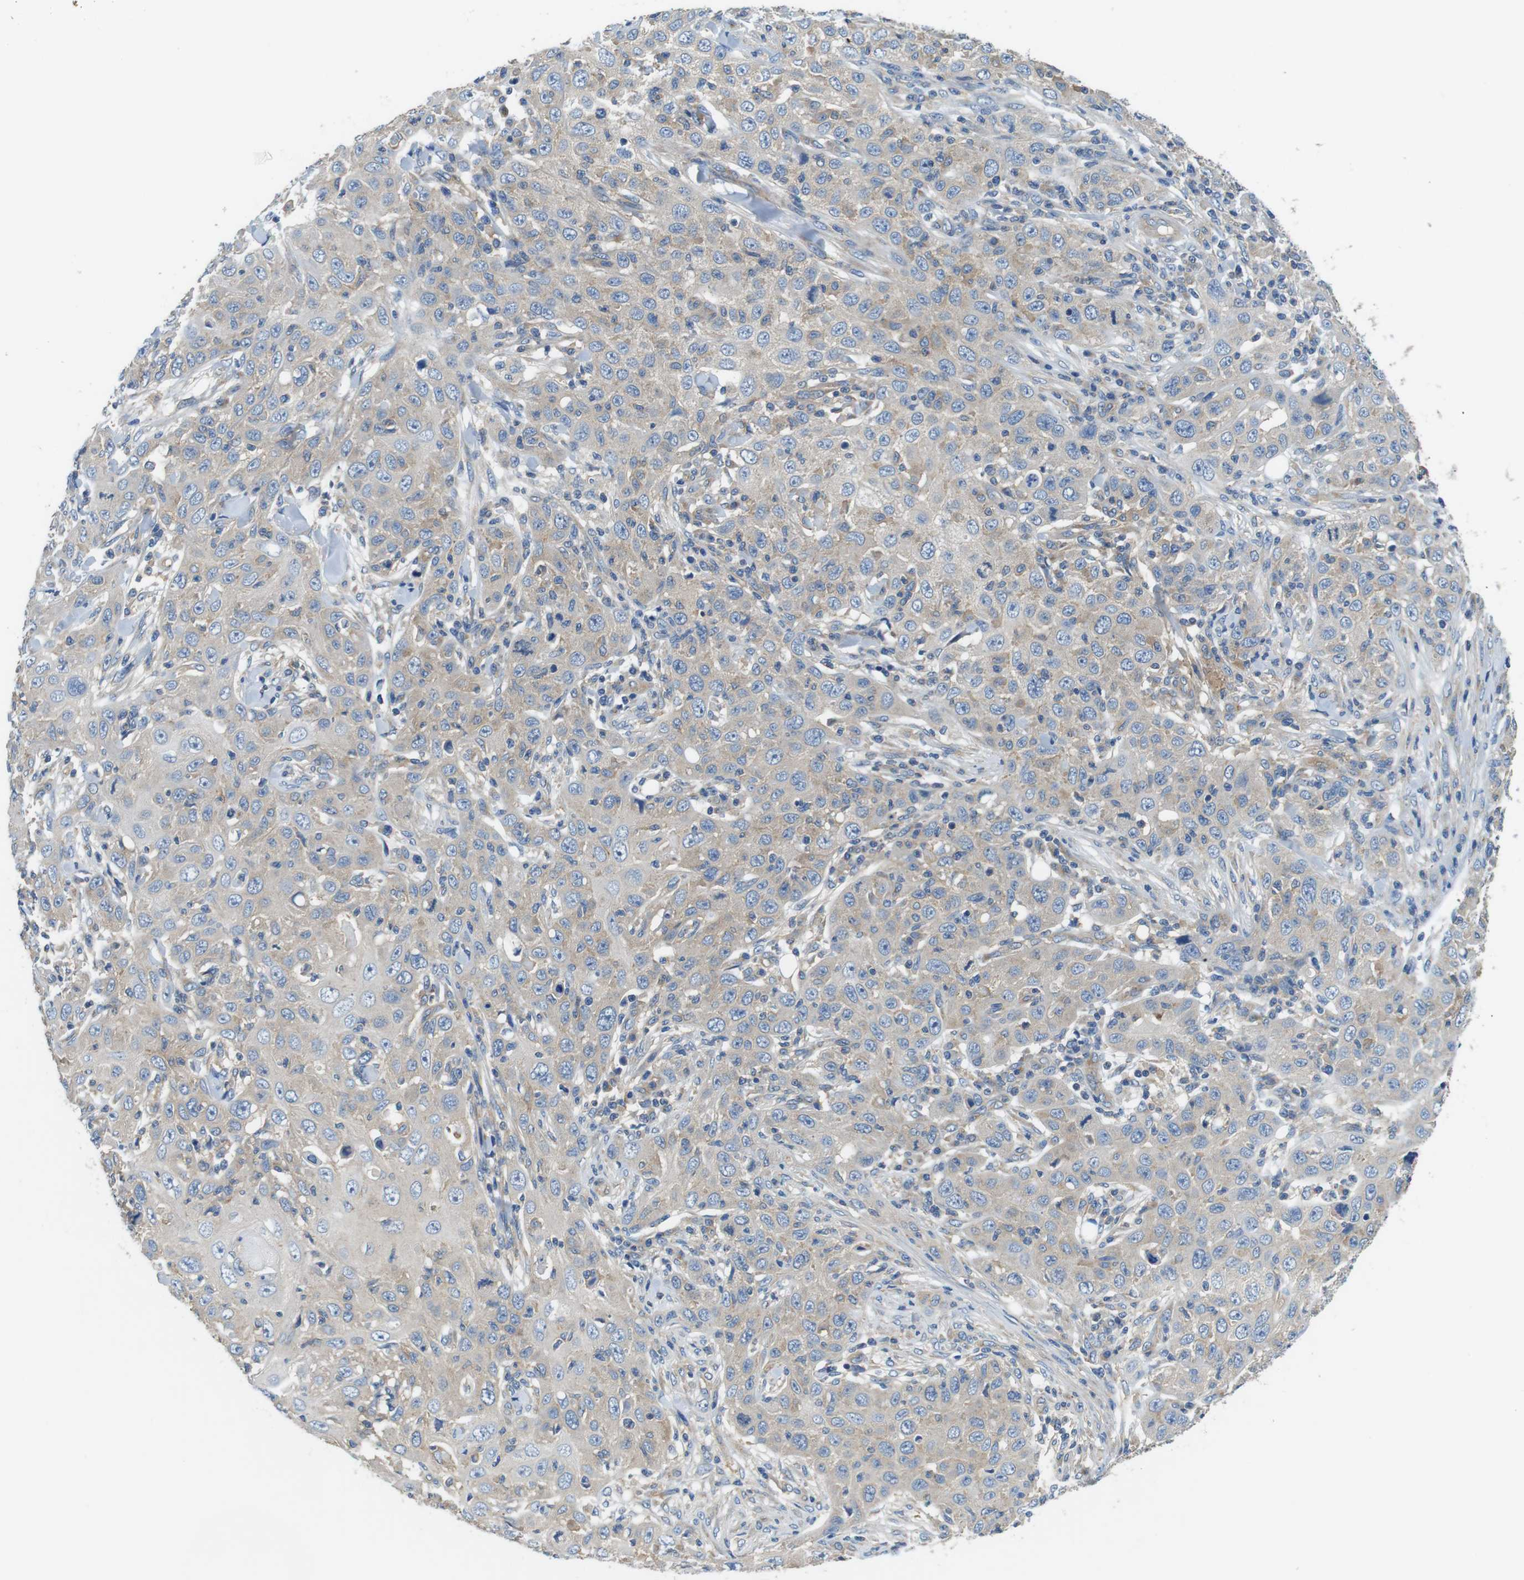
{"staining": {"intensity": "weak", "quantity": "25%-75%", "location": "cytoplasmic/membranous"}, "tissue": "skin cancer", "cell_type": "Tumor cells", "image_type": "cancer", "snomed": [{"axis": "morphology", "description": "Squamous cell carcinoma, NOS"}, {"axis": "topography", "description": "Skin"}], "caption": "Protein staining reveals weak cytoplasmic/membranous expression in approximately 25%-75% of tumor cells in skin cancer (squamous cell carcinoma). (IHC, brightfield microscopy, high magnification).", "gene": "DENND4C", "patient": {"sex": "female", "age": 88}}